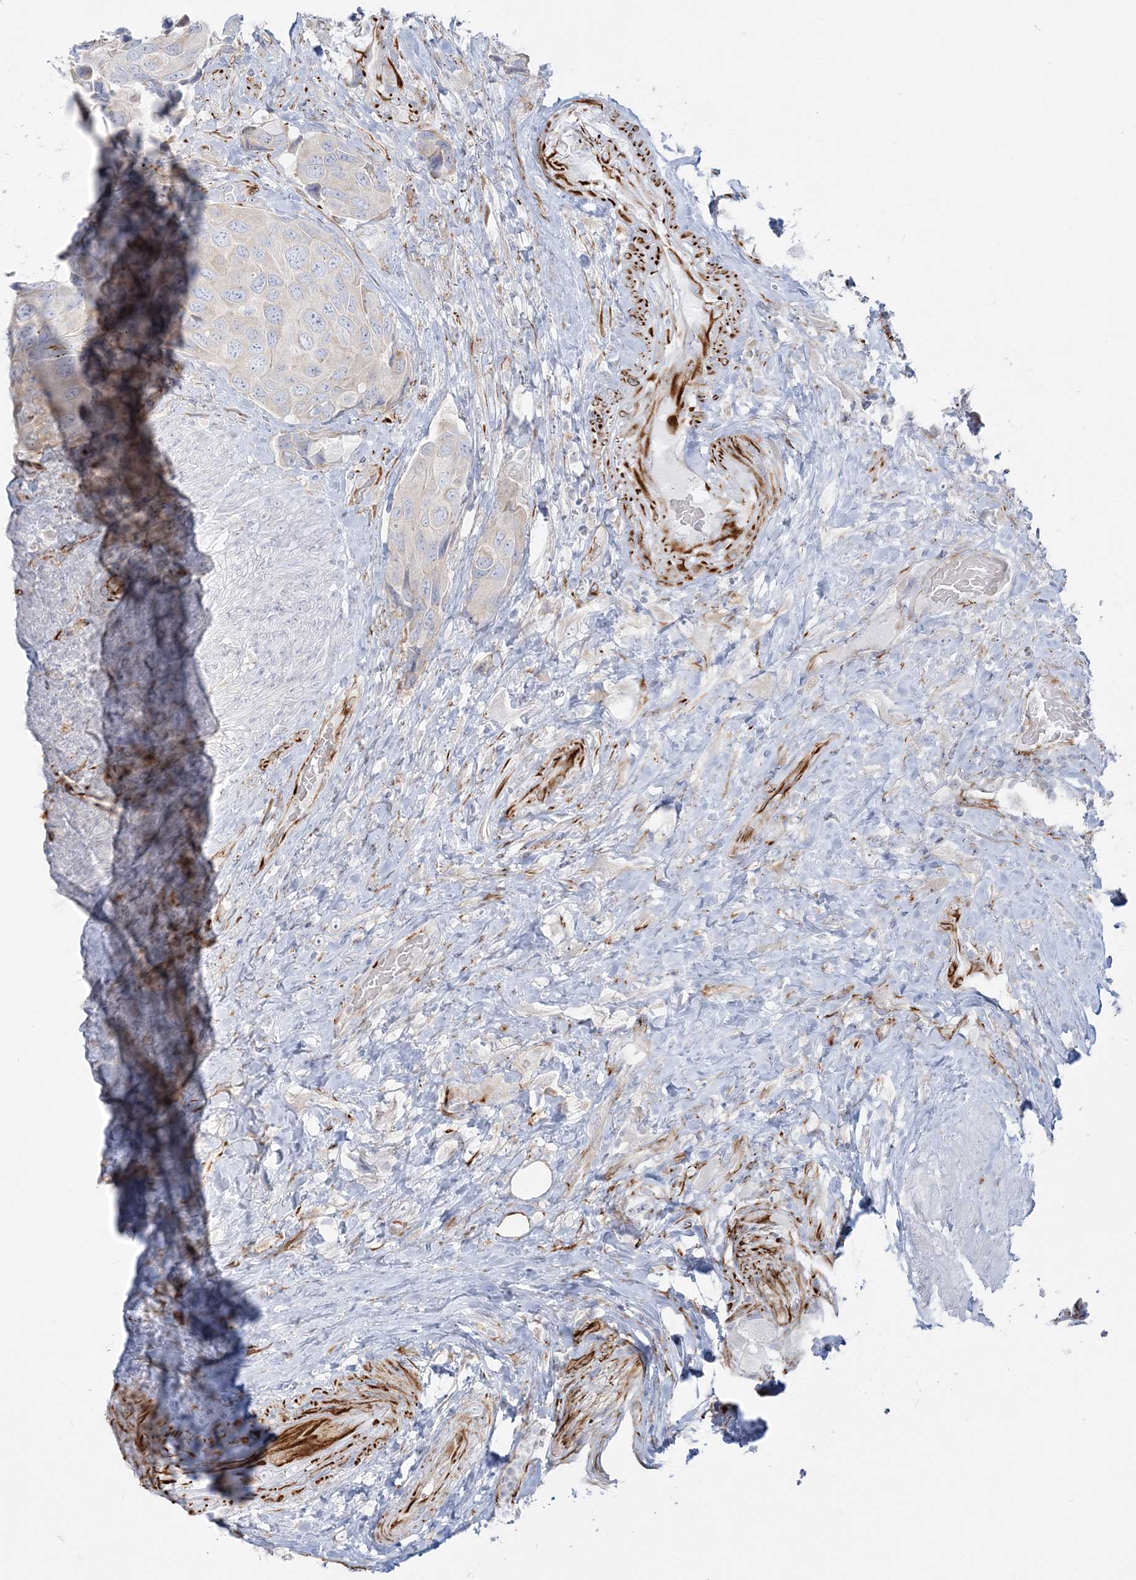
{"staining": {"intensity": "negative", "quantity": "none", "location": "none"}, "tissue": "urothelial cancer", "cell_type": "Tumor cells", "image_type": "cancer", "snomed": [{"axis": "morphology", "description": "Urothelial carcinoma, High grade"}, {"axis": "topography", "description": "Urinary bladder"}], "caption": "Immunohistochemical staining of human urothelial cancer displays no significant expression in tumor cells.", "gene": "PPIL6", "patient": {"sex": "male", "age": 74}}